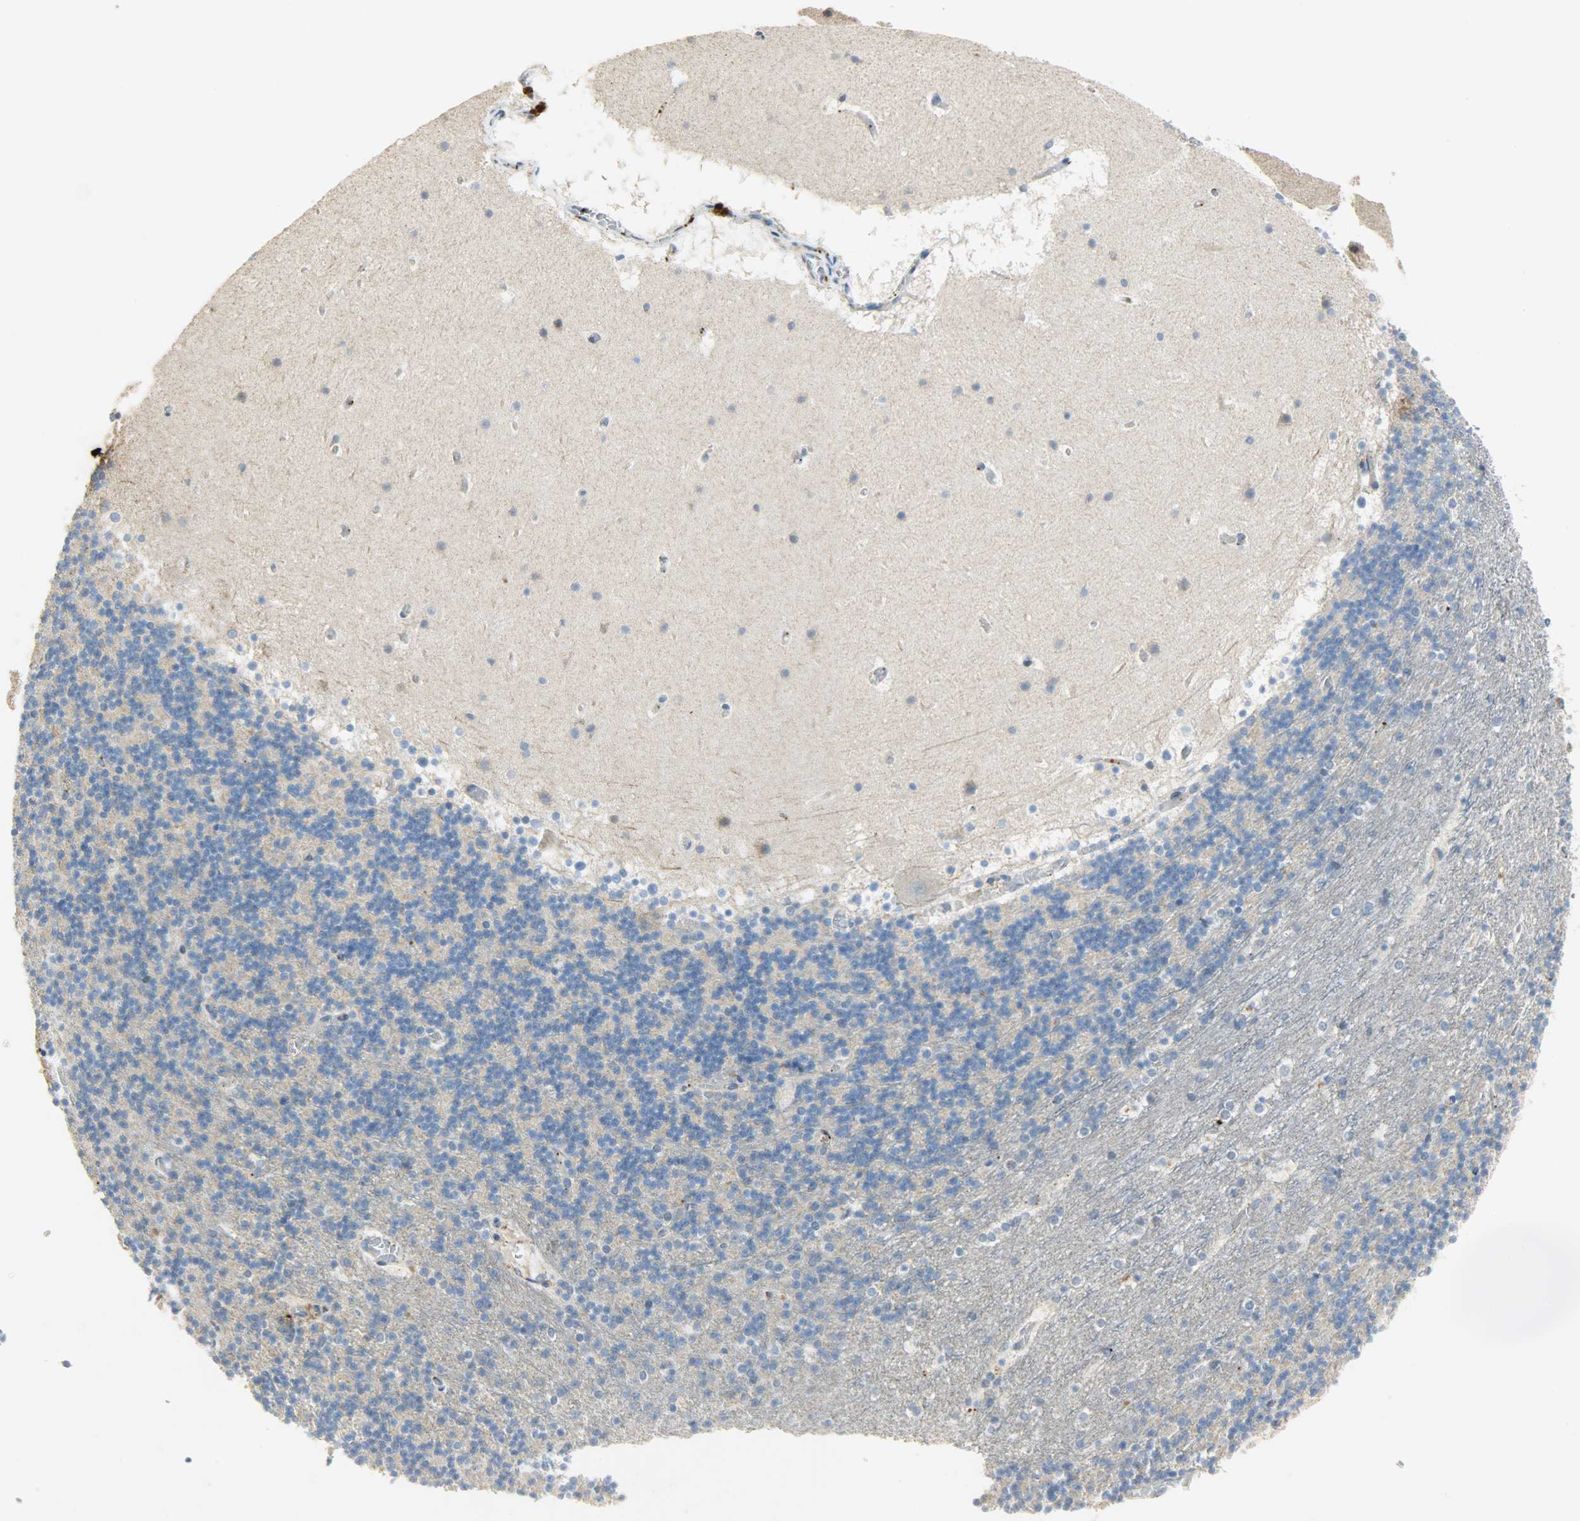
{"staining": {"intensity": "weak", "quantity": "25%-75%", "location": "cytoplasmic/membranous"}, "tissue": "cerebellum", "cell_type": "Cells in granular layer", "image_type": "normal", "snomed": [{"axis": "morphology", "description": "Normal tissue, NOS"}, {"axis": "topography", "description": "Cerebellum"}], "caption": "Immunohistochemistry (IHC) of benign cerebellum reveals low levels of weak cytoplasmic/membranous expression in approximately 25%-75% of cells in granular layer.", "gene": "GIT2", "patient": {"sex": "male", "age": 45}}